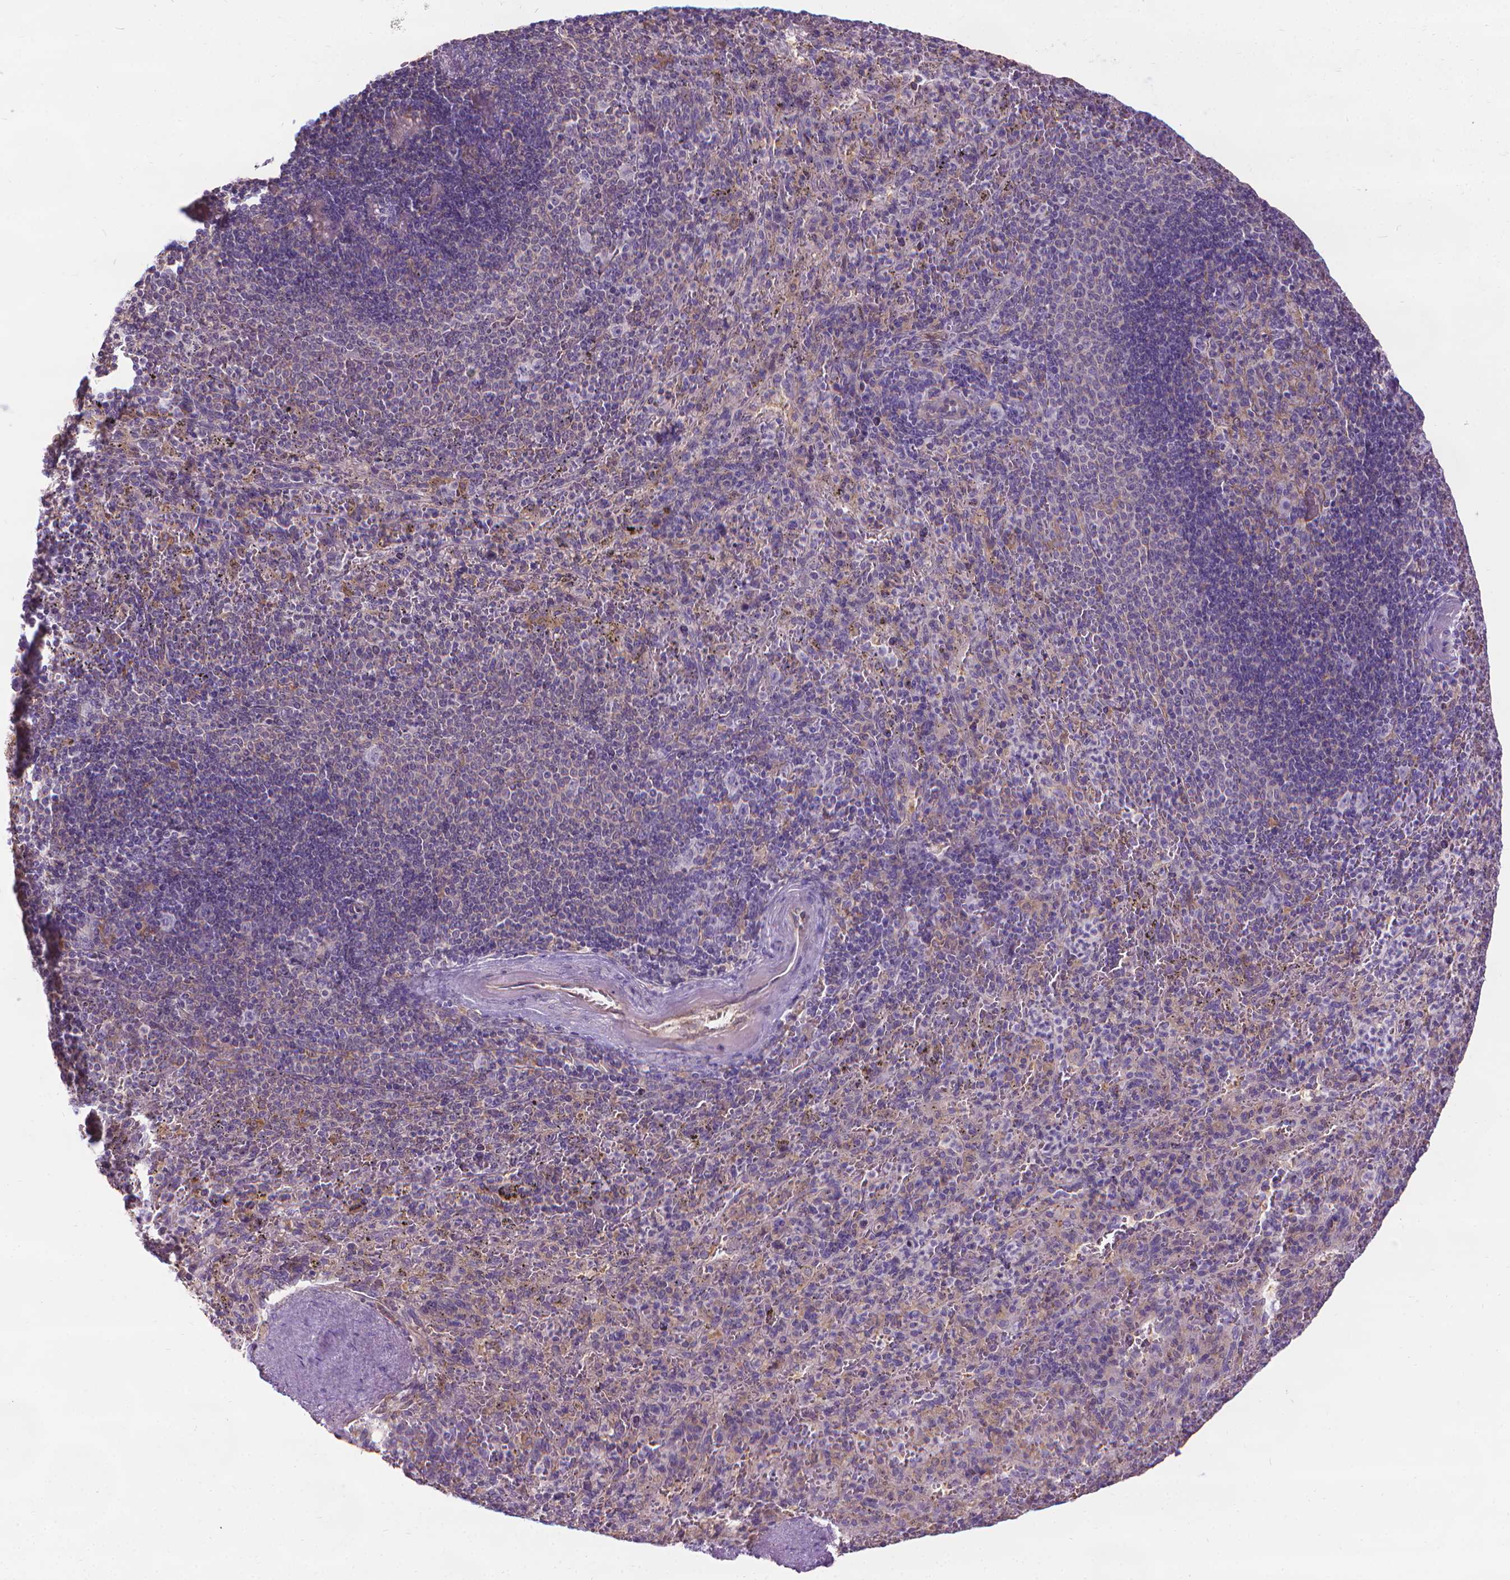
{"staining": {"intensity": "negative", "quantity": "none", "location": "none"}, "tissue": "spleen", "cell_type": "Cells in red pulp", "image_type": "normal", "snomed": [{"axis": "morphology", "description": "Normal tissue, NOS"}, {"axis": "topography", "description": "Spleen"}], "caption": "This is a histopathology image of immunohistochemistry staining of normal spleen, which shows no expression in cells in red pulp. (DAB (3,3'-diaminobenzidine) immunohistochemistry (IHC) visualized using brightfield microscopy, high magnification).", "gene": "CFAP299", "patient": {"sex": "male", "age": 57}}